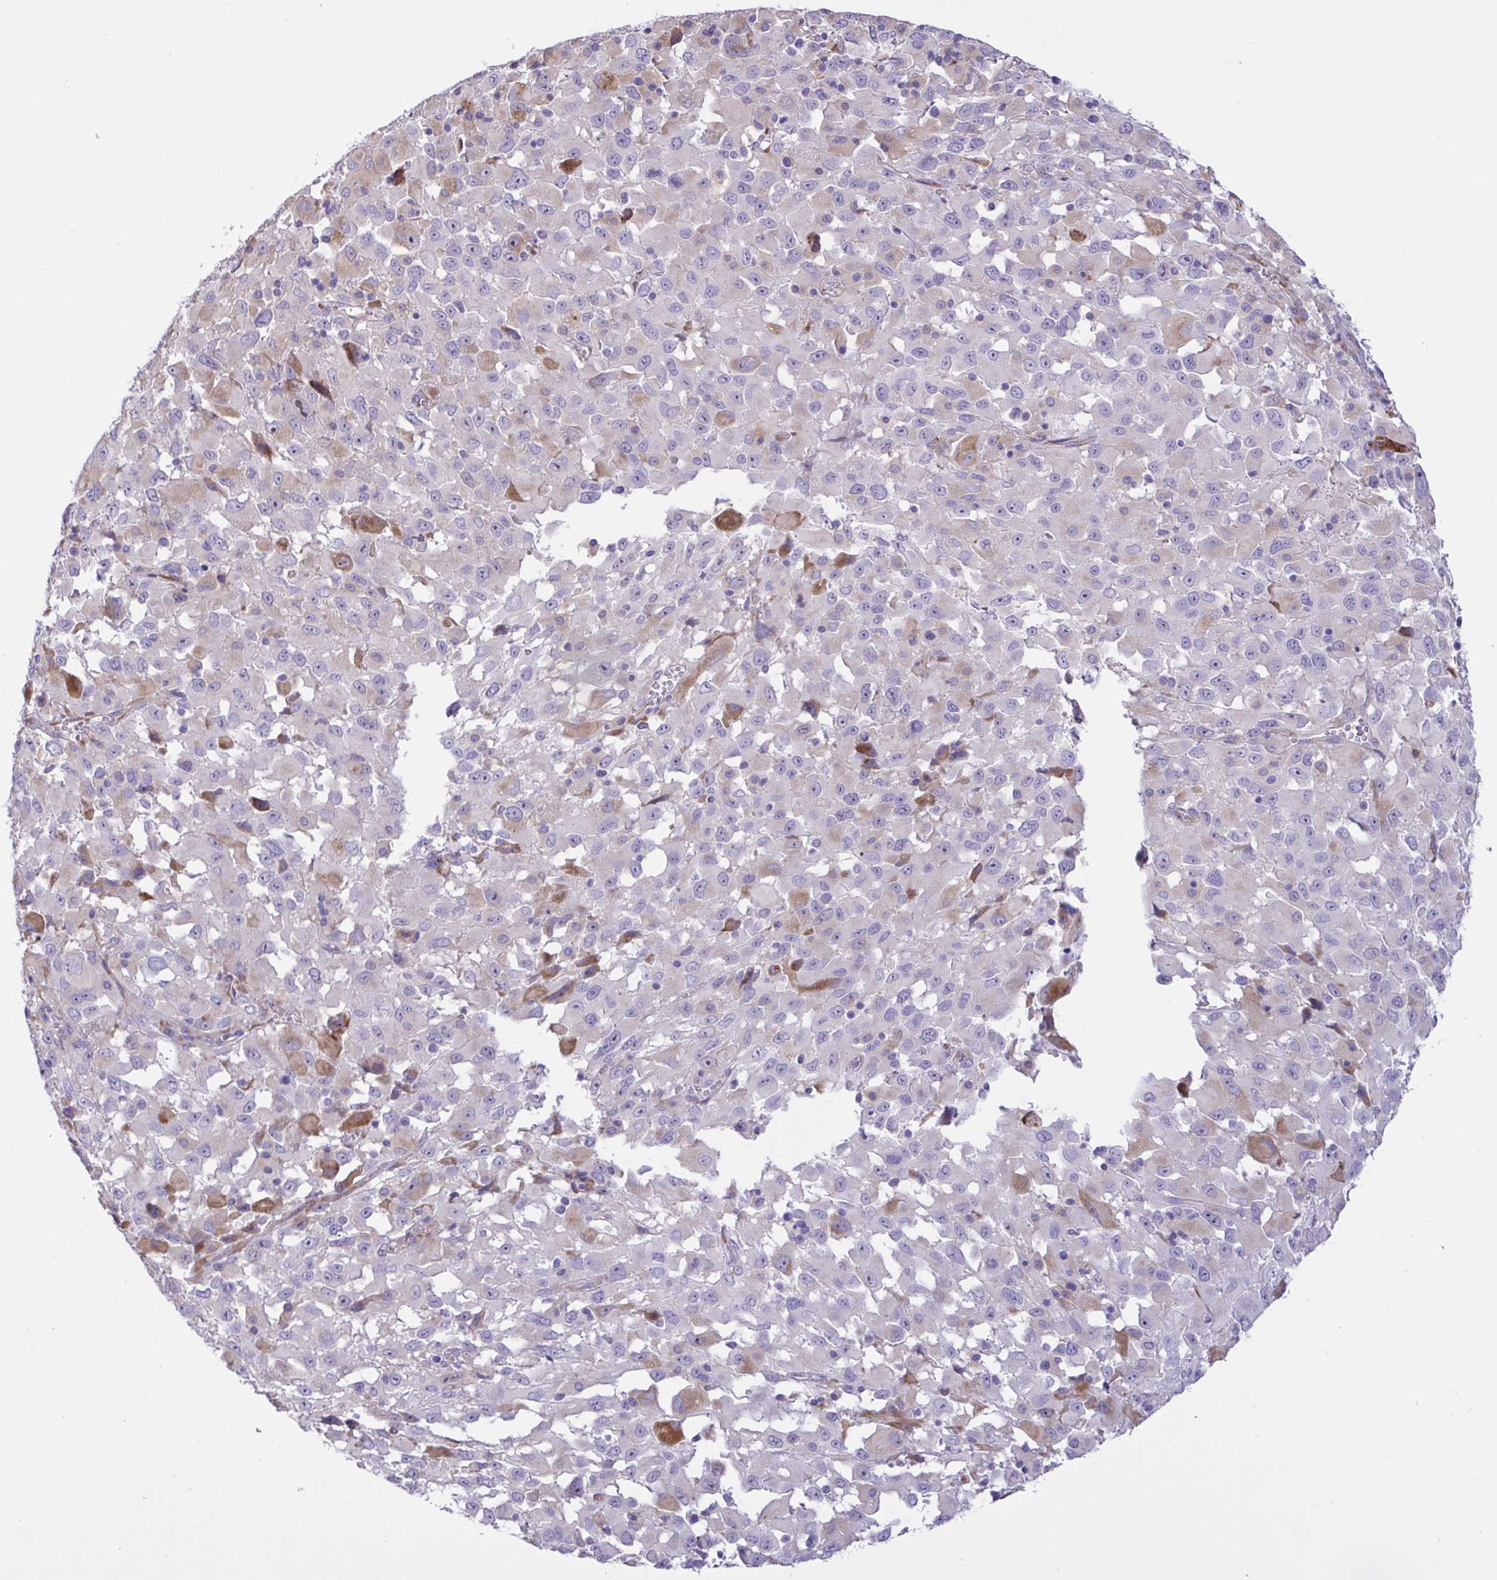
{"staining": {"intensity": "moderate", "quantity": "<25%", "location": "cytoplasmic/membranous"}, "tissue": "melanoma", "cell_type": "Tumor cells", "image_type": "cancer", "snomed": [{"axis": "morphology", "description": "Malignant melanoma, Metastatic site"}, {"axis": "topography", "description": "Soft tissue"}], "caption": "Protein expression analysis of melanoma exhibits moderate cytoplasmic/membranous positivity in about <25% of tumor cells.", "gene": "DSC3", "patient": {"sex": "male", "age": 50}}